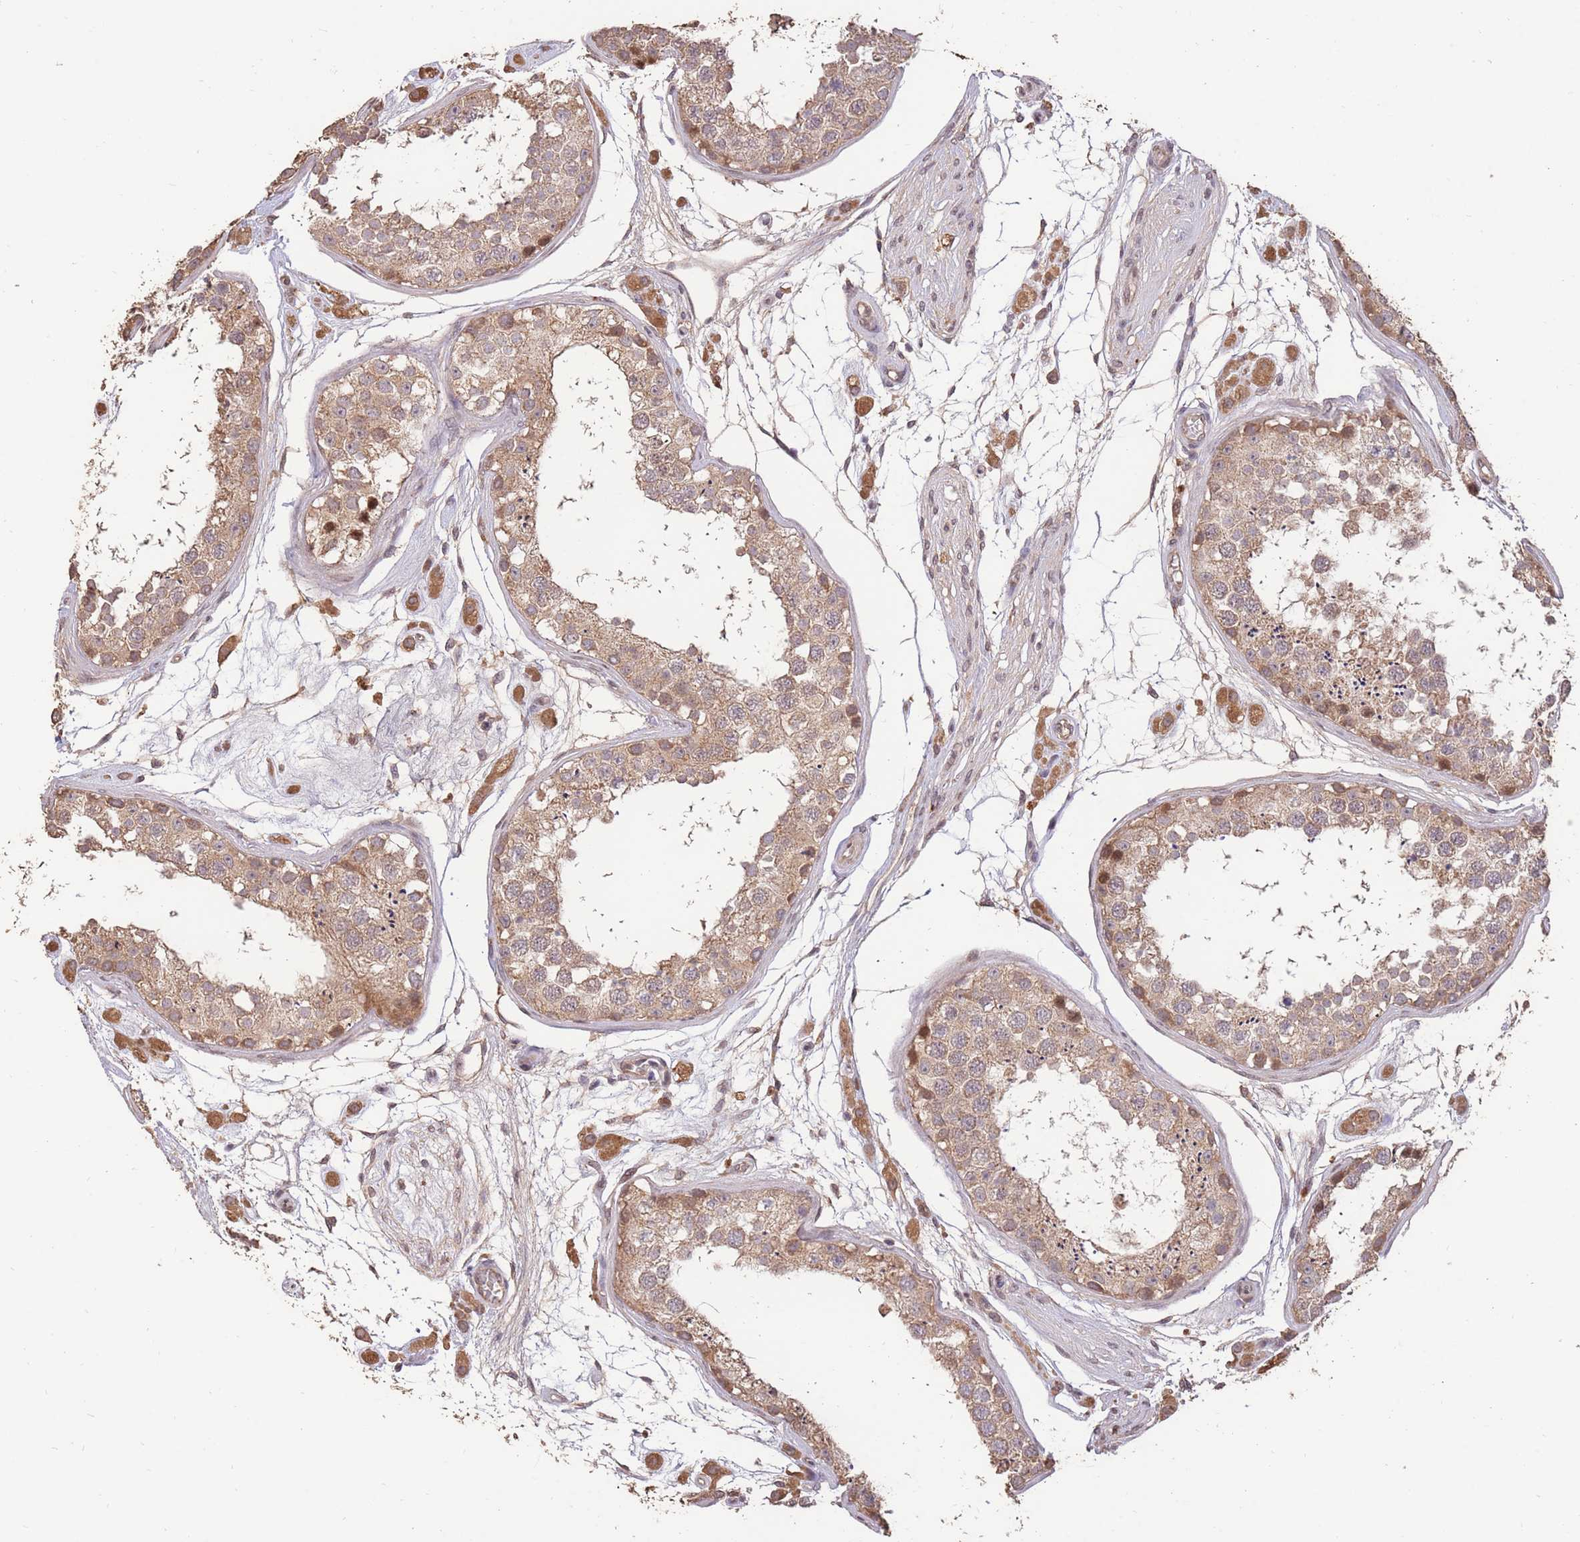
{"staining": {"intensity": "moderate", "quantity": ">75%", "location": "cytoplasmic/membranous"}, "tissue": "testis", "cell_type": "Cells in seminiferous ducts", "image_type": "normal", "snomed": [{"axis": "morphology", "description": "Normal tissue, NOS"}, {"axis": "topography", "description": "Testis"}], "caption": "The image displays immunohistochemical staining of unremarkable testis. There is moderate cytoplasmic/membranous positivity is identified in approximately >75% of cells in seminiferous ducts.", "gene": "RGS14", "patient": {"sex": "male", "age": 25}}